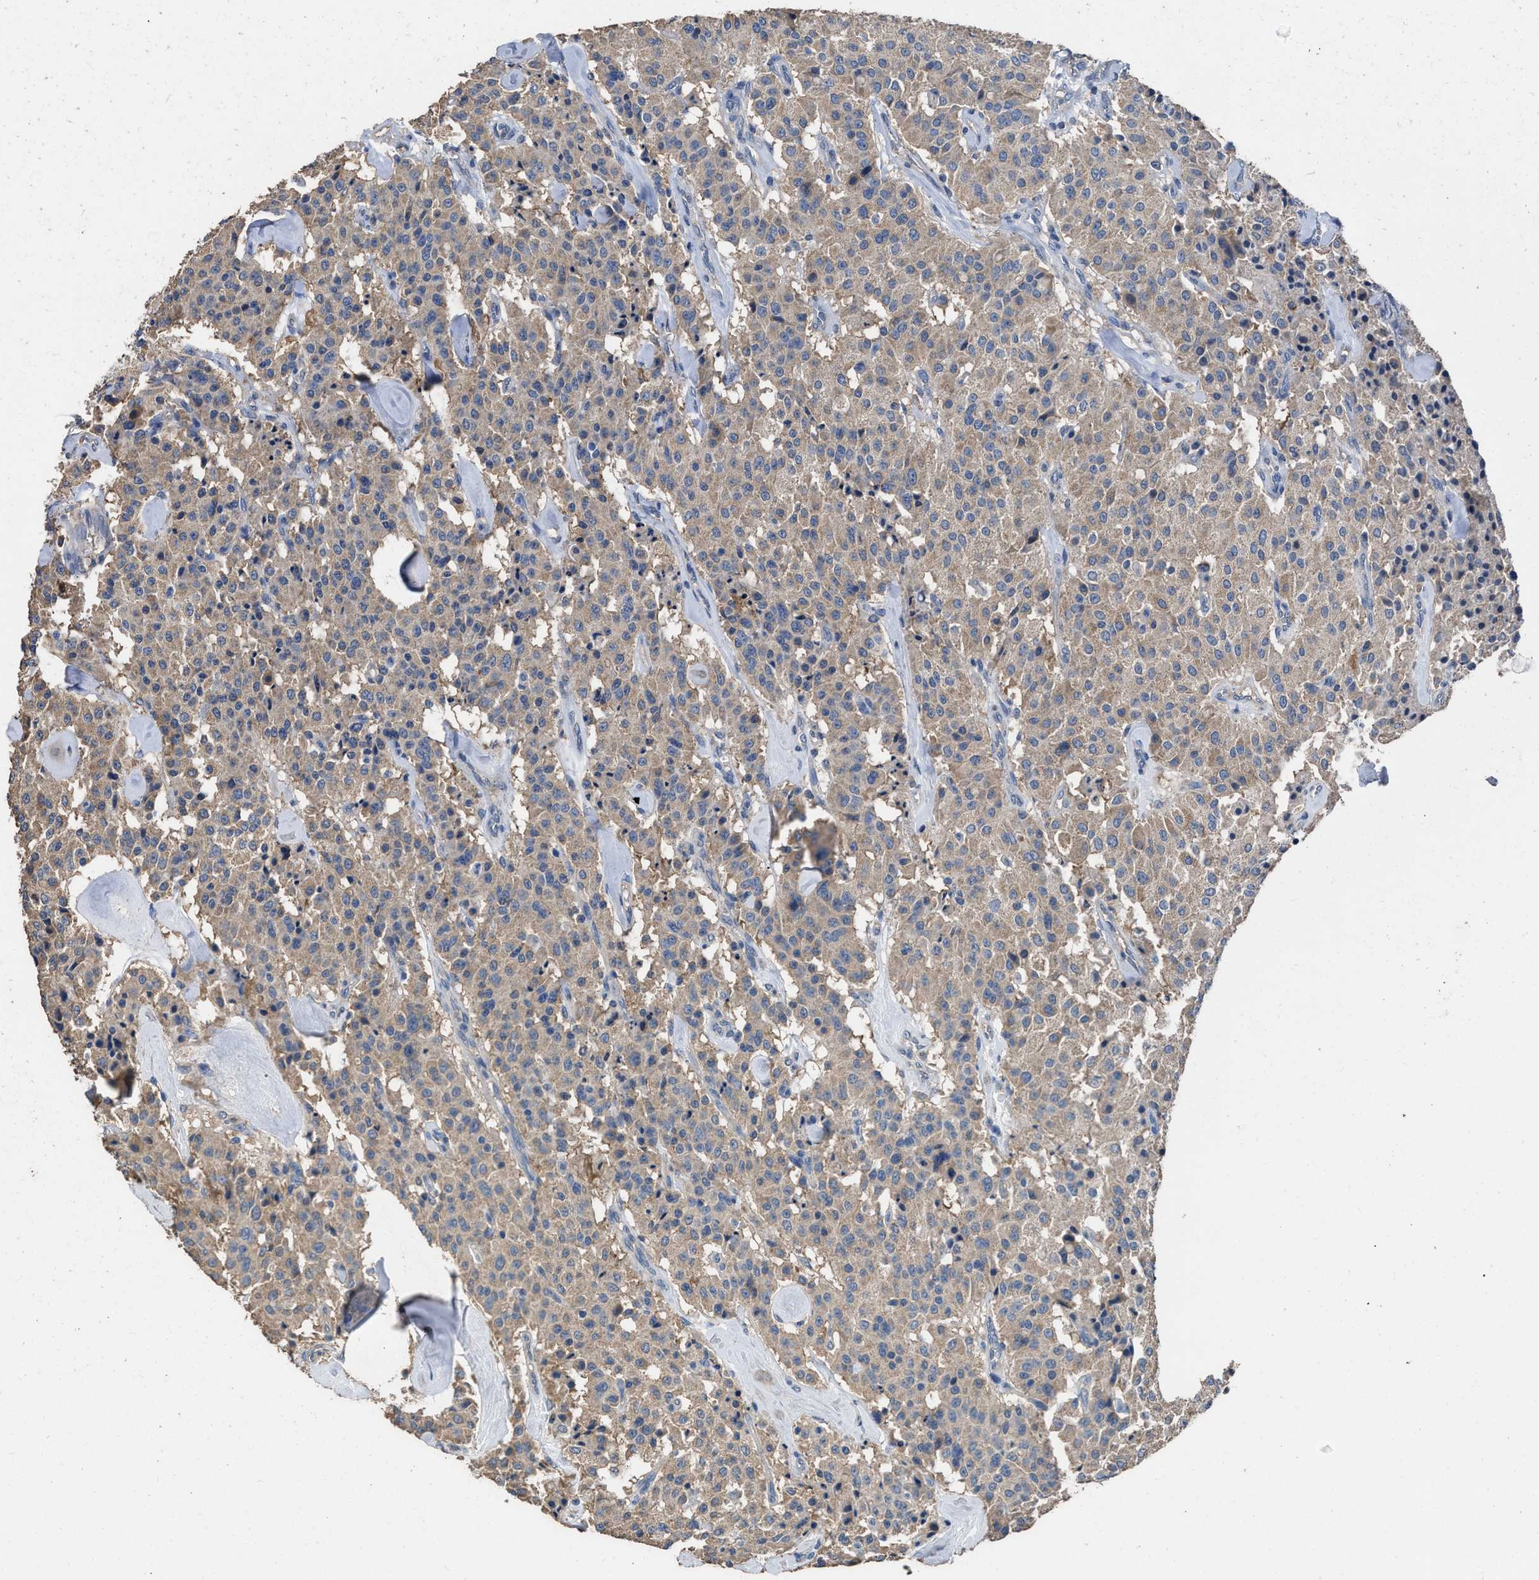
{"staining": {"intensity": "weak", "quantity": ">75%", "location": "cytoplasmic/membranous"}, "tissue": "carcinoid", "cell_type": "Tumor cells", "image_type": "cancer", "snomed": [{"axis": "morphology", "description": "Carcinoid, malignant, NOS"}, {"axis": "topography", "description": "Lung"}], "caption": "An immunohistochemistry histopathology image of tumor tissue is shown. Protein staining in brown labels weak cytoplasmic/membranous positivity in carcinoid (malignant) within tumor cells.", "gene": "ITSN1", "patient": {"sex": "male", "age": 30}}